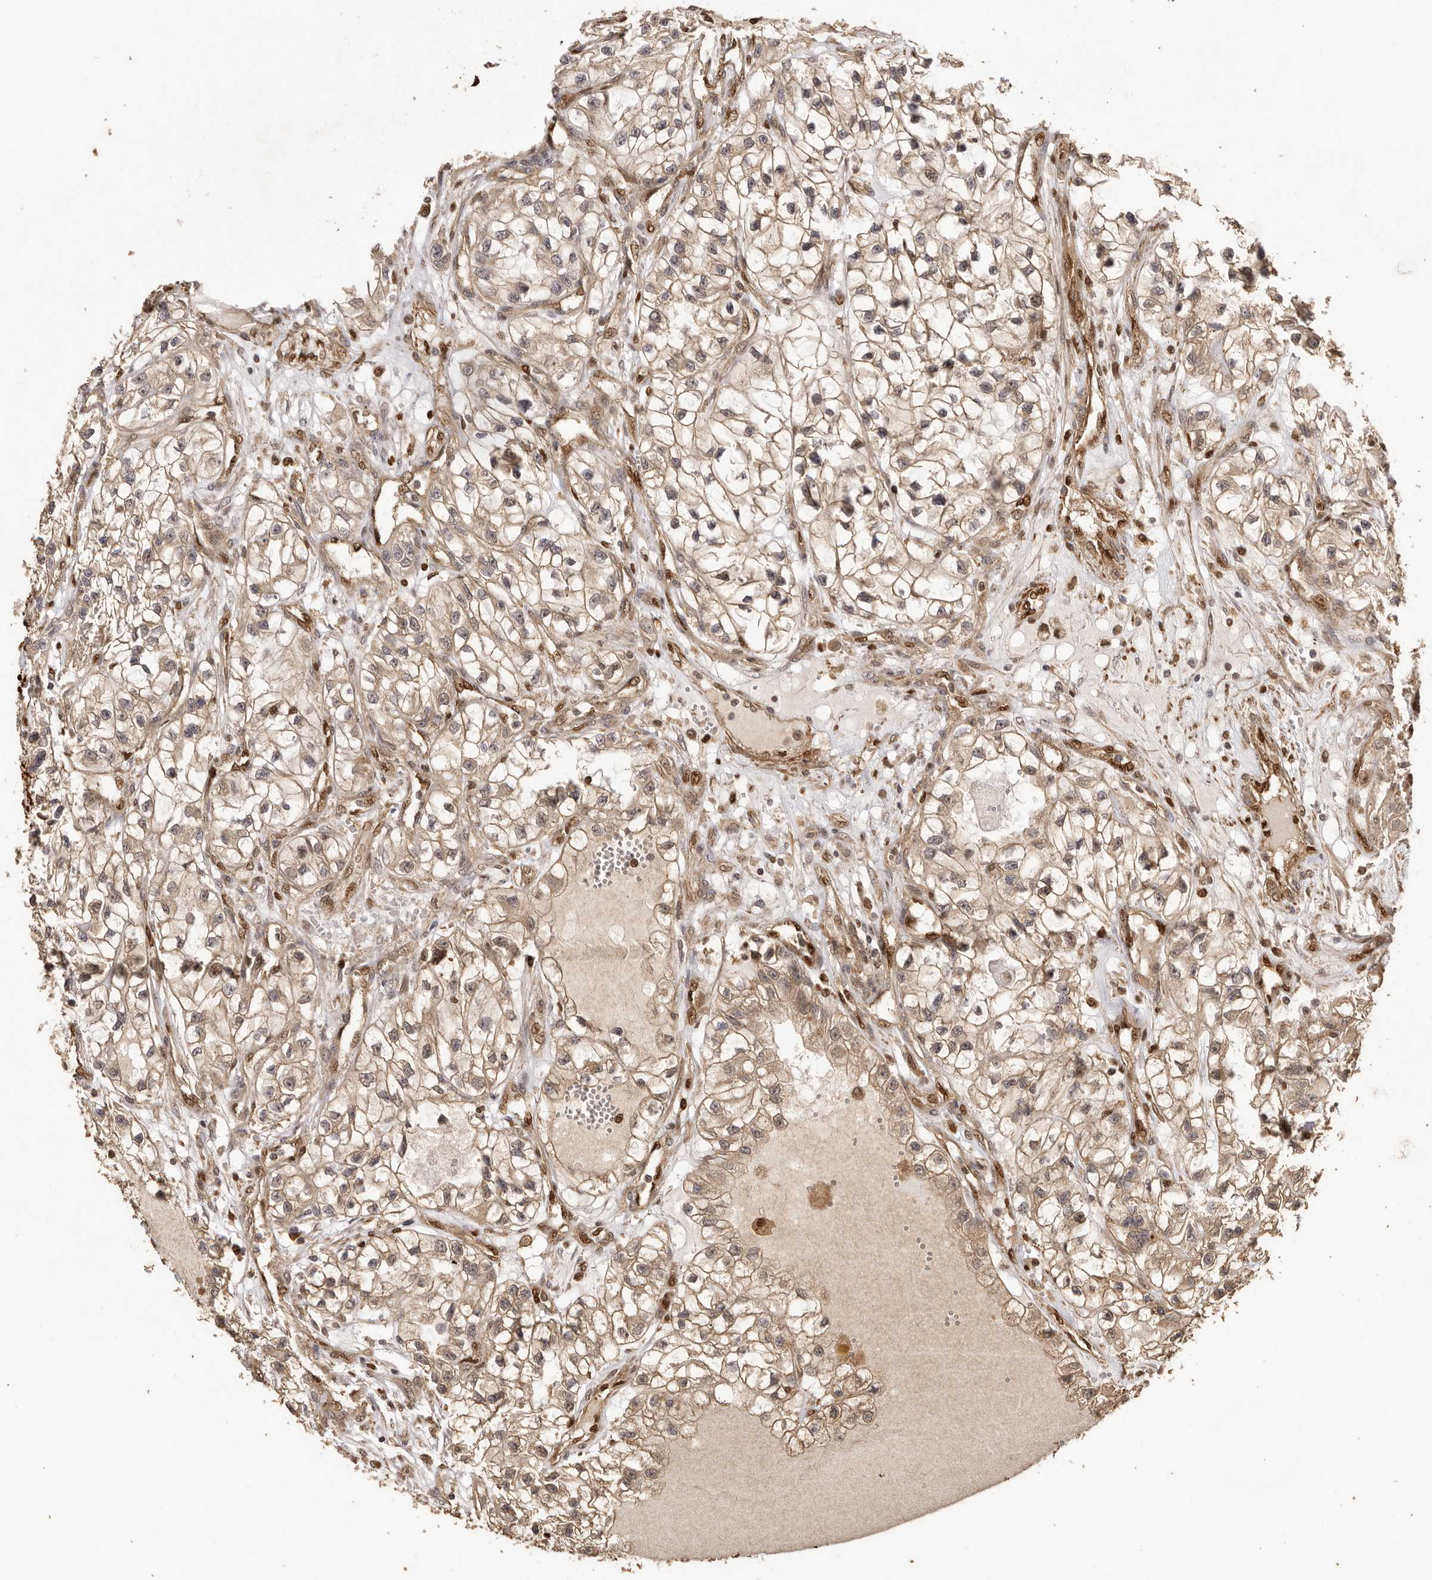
{"staining": {"intensity": "weak", "quantity": ">75%", "location": "cytoplasmic/membranous"}, "tissue": "renal cancer", "cell_type": "Tumor cells", "image_type": "cancer", "snomed": [{"axis": "morphology", "description": "Adenocarcinoma, NOS"}, {"axis": "topography", "description": "Kidney"}], "caption": "A micrograph showing weak cytoplasmic/membranous staining in about >75% of tumor cells in renal adenocarcinoma, as visualized by brown immunohistochemical staining.", "gene": "UBR2", "patient": {"sex": "female", "age": 57}}